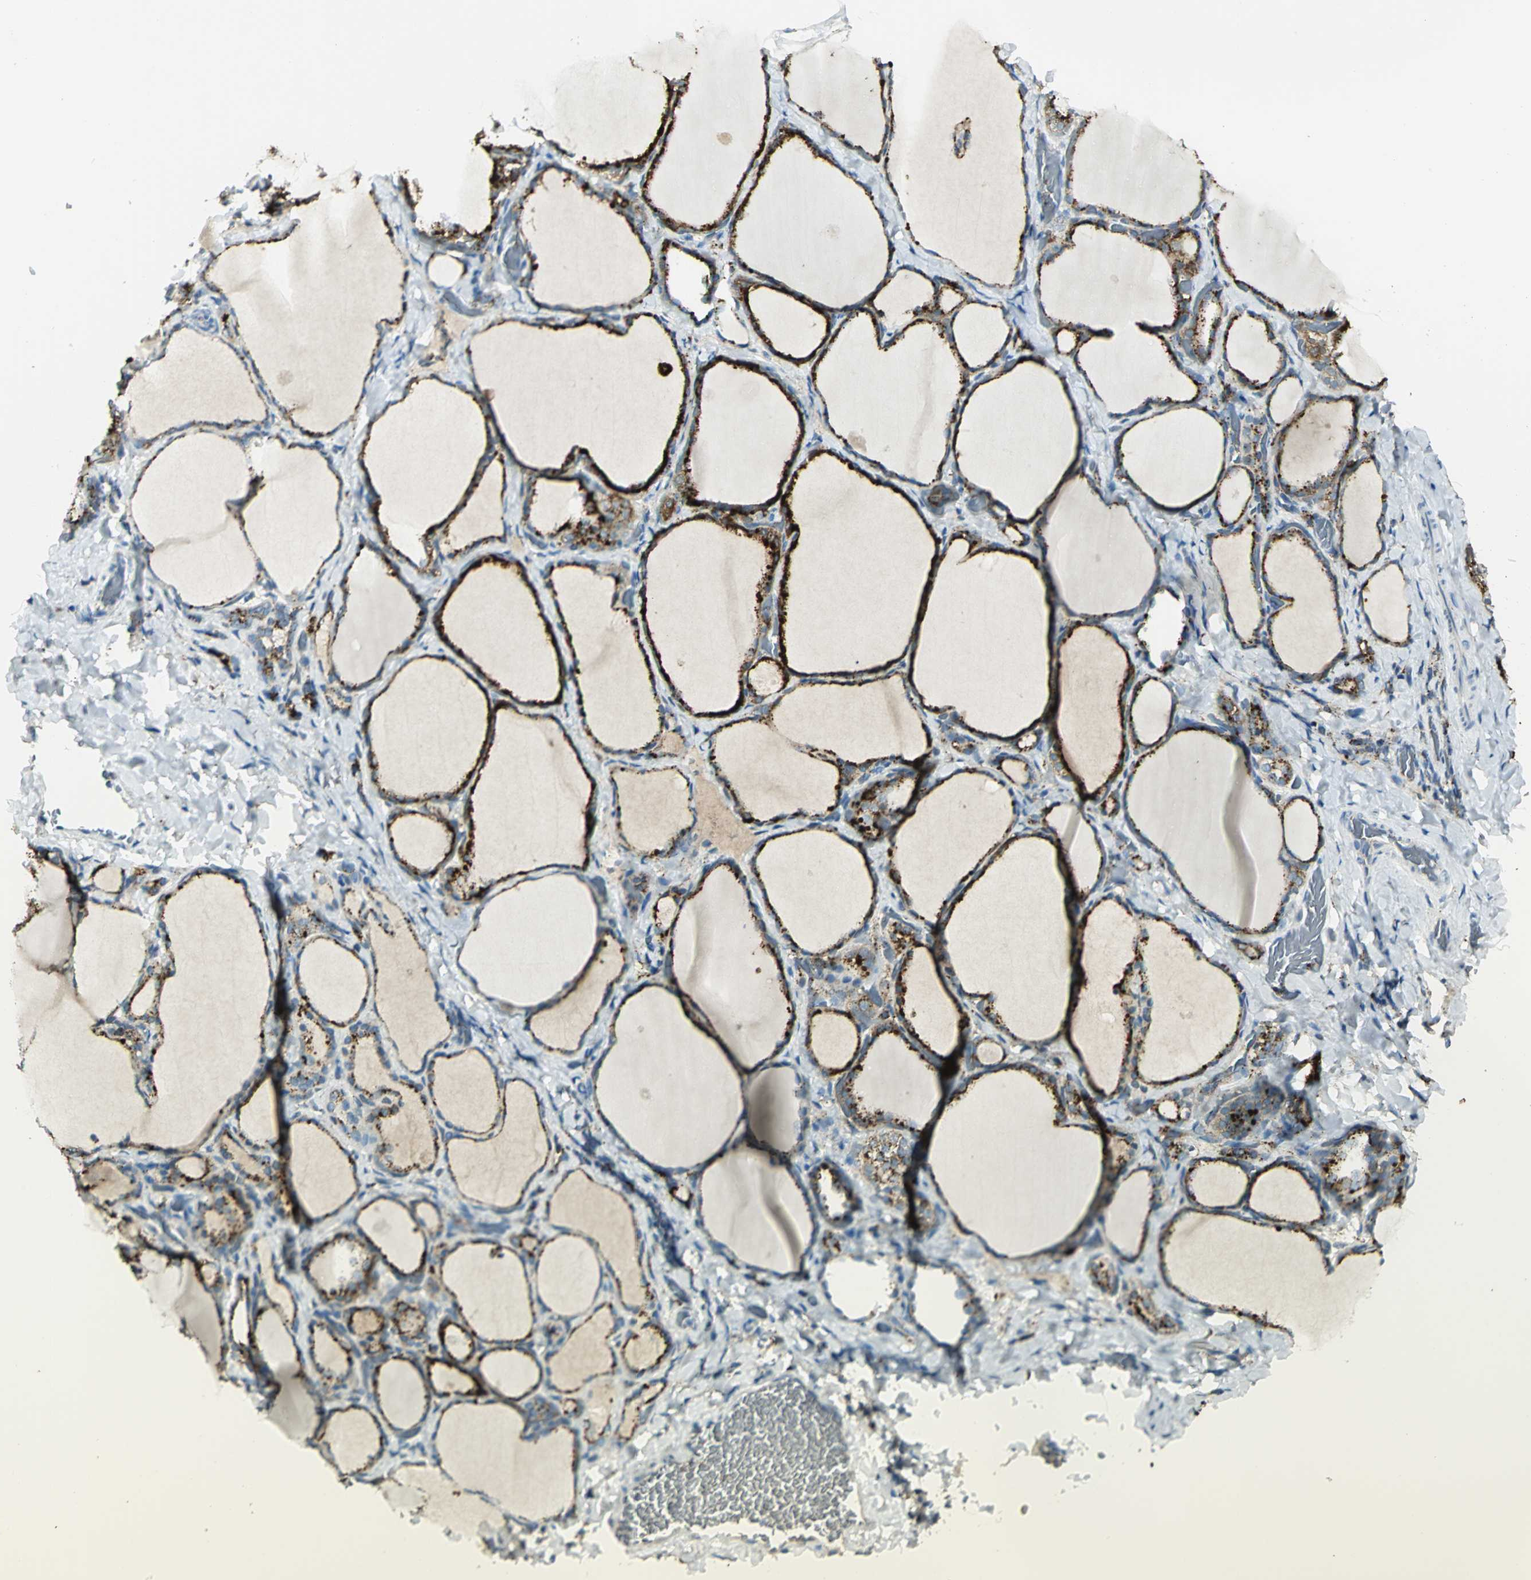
{"staining": {"intensity": "strong", "quantity": ">75%", "location": "cytoplasmic/membranous"}, "tissue": "thyroid gland", "cell_type": "Glandular cells", "image_type": "normal", "snomed": [{"axis": "morphology", "description": "Normal tissue, NOS"}, {"axis": "morphology", "description": "Papillary adenocarcinoma, NOS"}, {"axis": "topography", "description": "Thyroid gland"}], "caption": "A brown stain shows strong cytoplasmic/membranous staining of a protein in glandular cells of benign human thyroid gland. Using DAB (brown) and hematoxylin (blue) stains, captured at high magnification using brightfield microscopy.", "gene": "ARSA", "patient": {"sex": "female", "age": 30}}